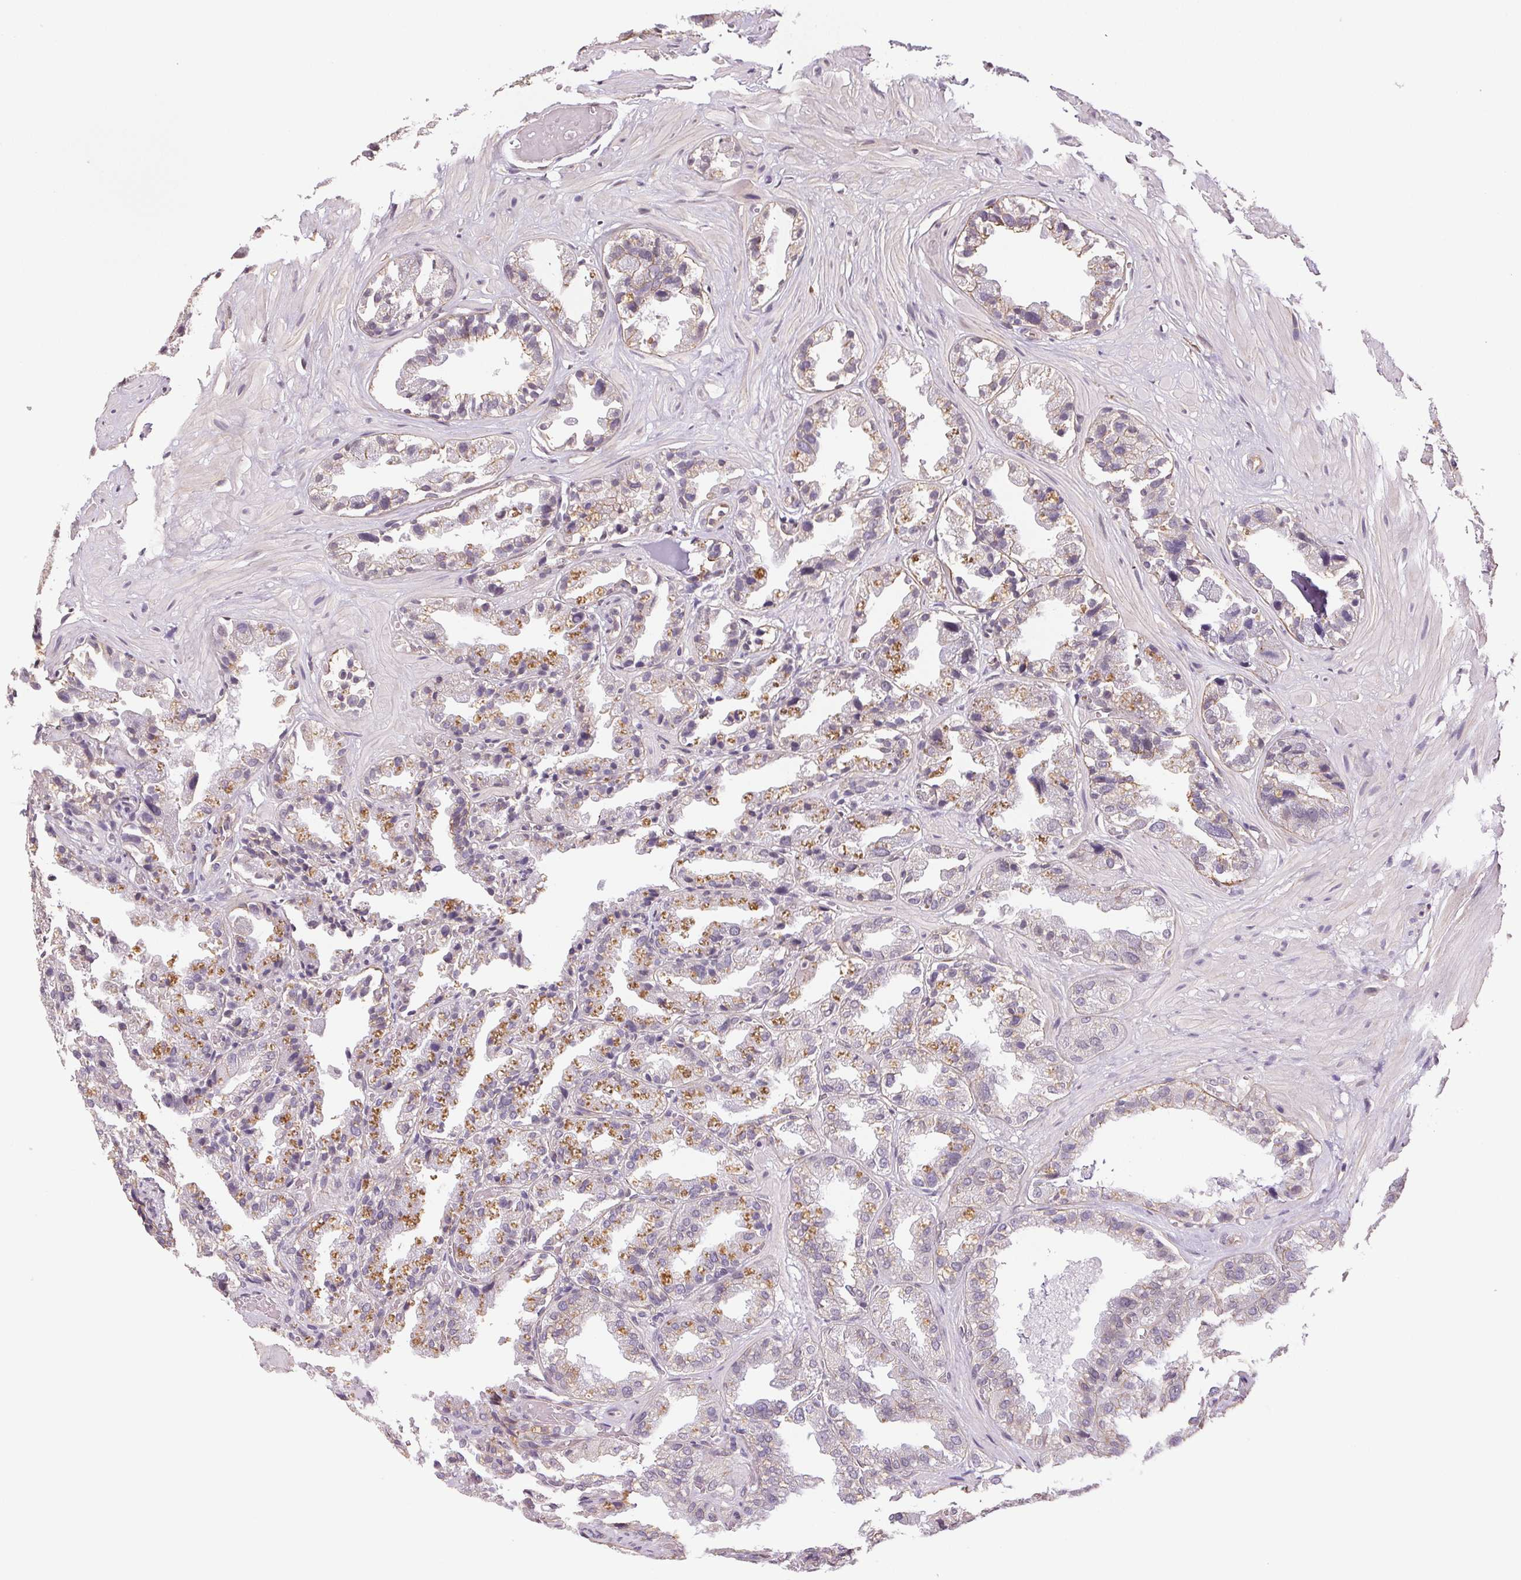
{"staining": {"intensity": "weak", "quantity": "25%-75%", "location": "cytoplasmic/membranous"}, "tissue": "seminal vesicle", "cell_type": "Glandular cells", "image_type": "normal", "snomed": [{"axis": "morphology", "description": "Normal tissue, NOS"}, {"axis": "topography", "description": "Seminal veicle"}], "caption": "Seminal vesicle stained with DAB (3,3'-diaminobenzidine) IHC reveals low levels of weak cytoplasmic/membranous staining in about 25%-75% of glandular cells.", "gene": "PLA2G4F", "patient": {"sex": "male", "age": 57}}